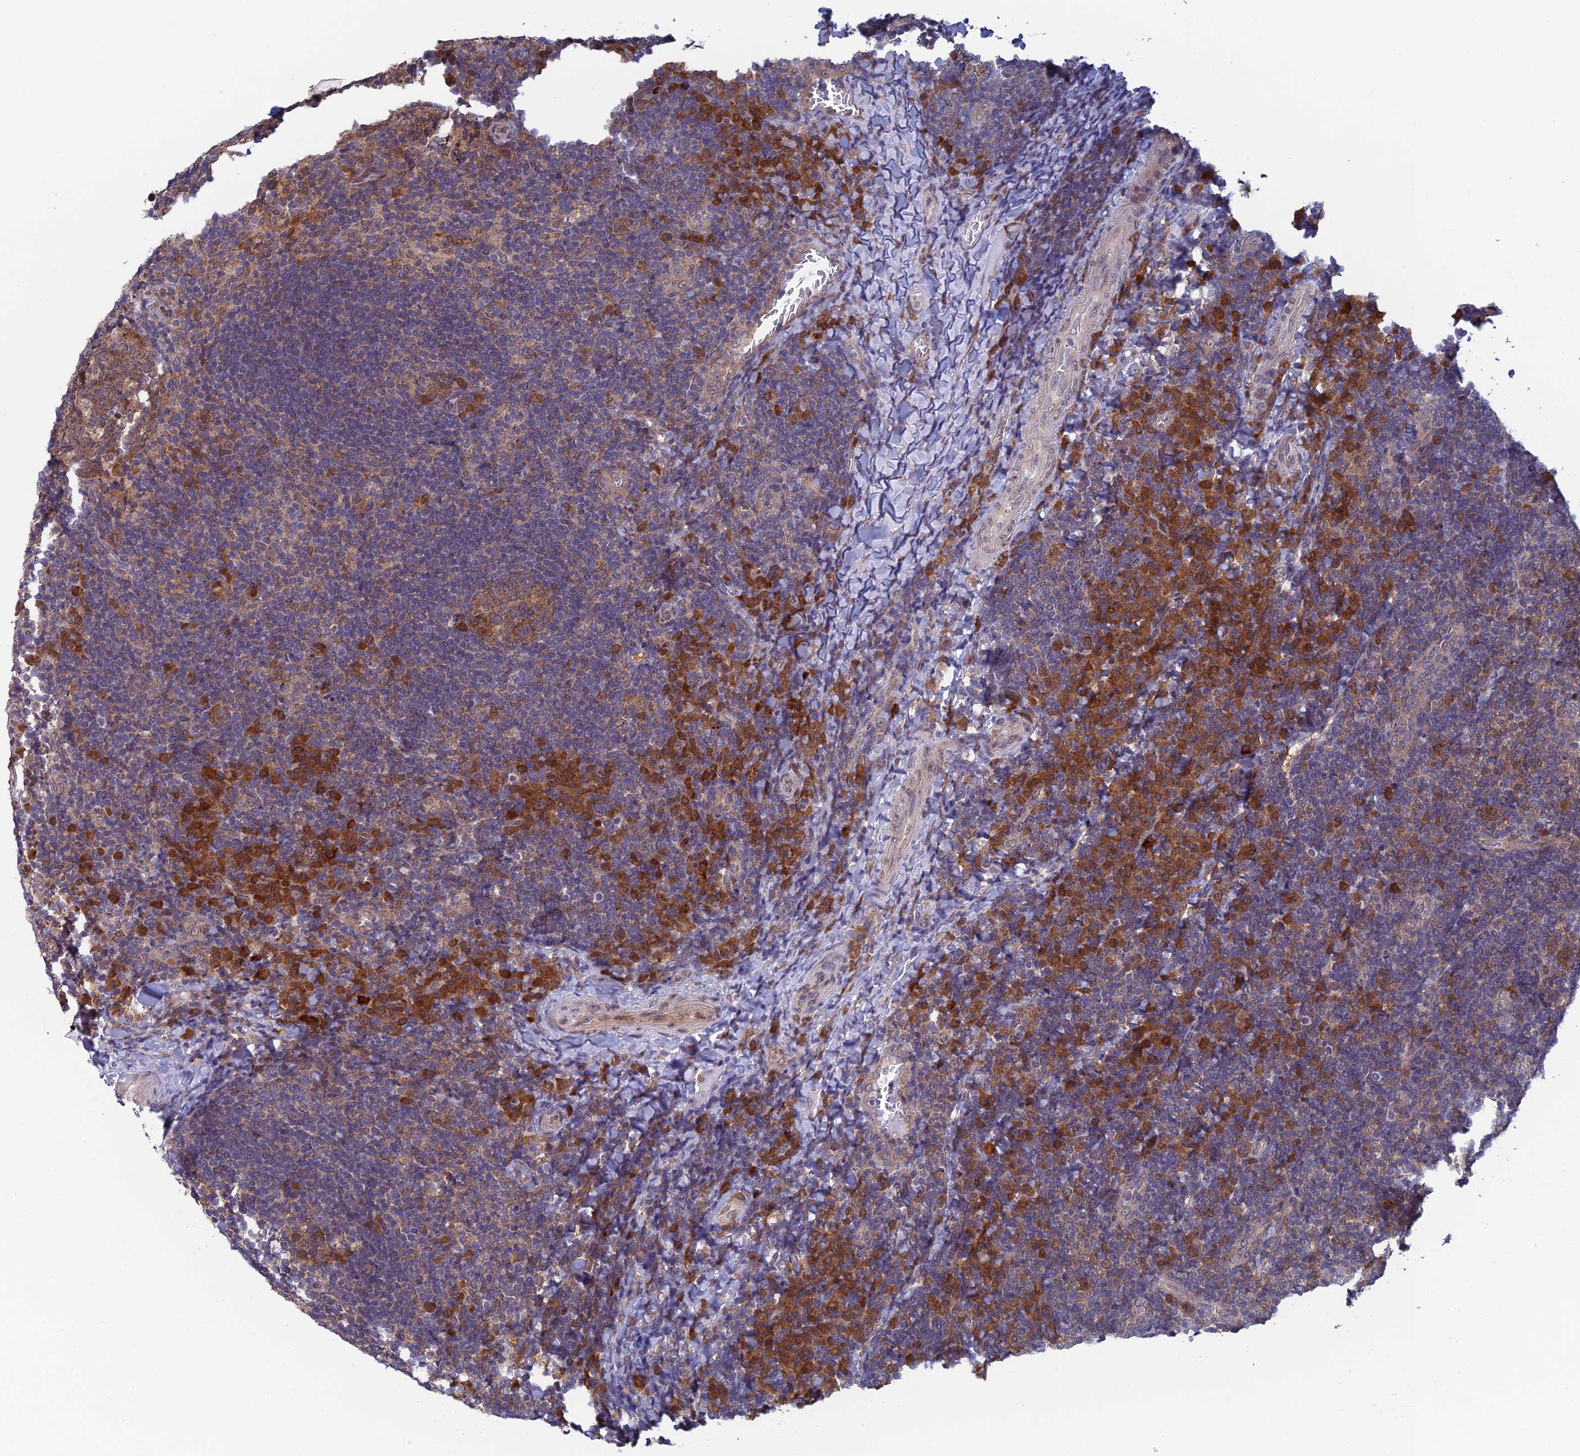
{"staining": {"intensity": "moderate", "quantity": ">75%", "location": "cytoplasmic/membranous"}, "tissue": "tonsil", "cell_type": "Germinal center cells", "image_type": "normal", "snomed": [{"axis": "morphology", "description": "Normal tissue, NOS"}, {"axis": "topography", "description": "Tonsil"}], "caption": "Moderate cytoplasmic/membranous positivity is appreciated in approximately >75% of germinal center cells in unremarkable tonsil. The staining was performed using DAB (3,3'-diaminobenzidine) to visualize the protein expression in brown, while the nuclei were stained in blue with hematoxylin (Magnification: 20x).", "gene": "SRA1", "patient": {"sex": "male", "age": 17}}